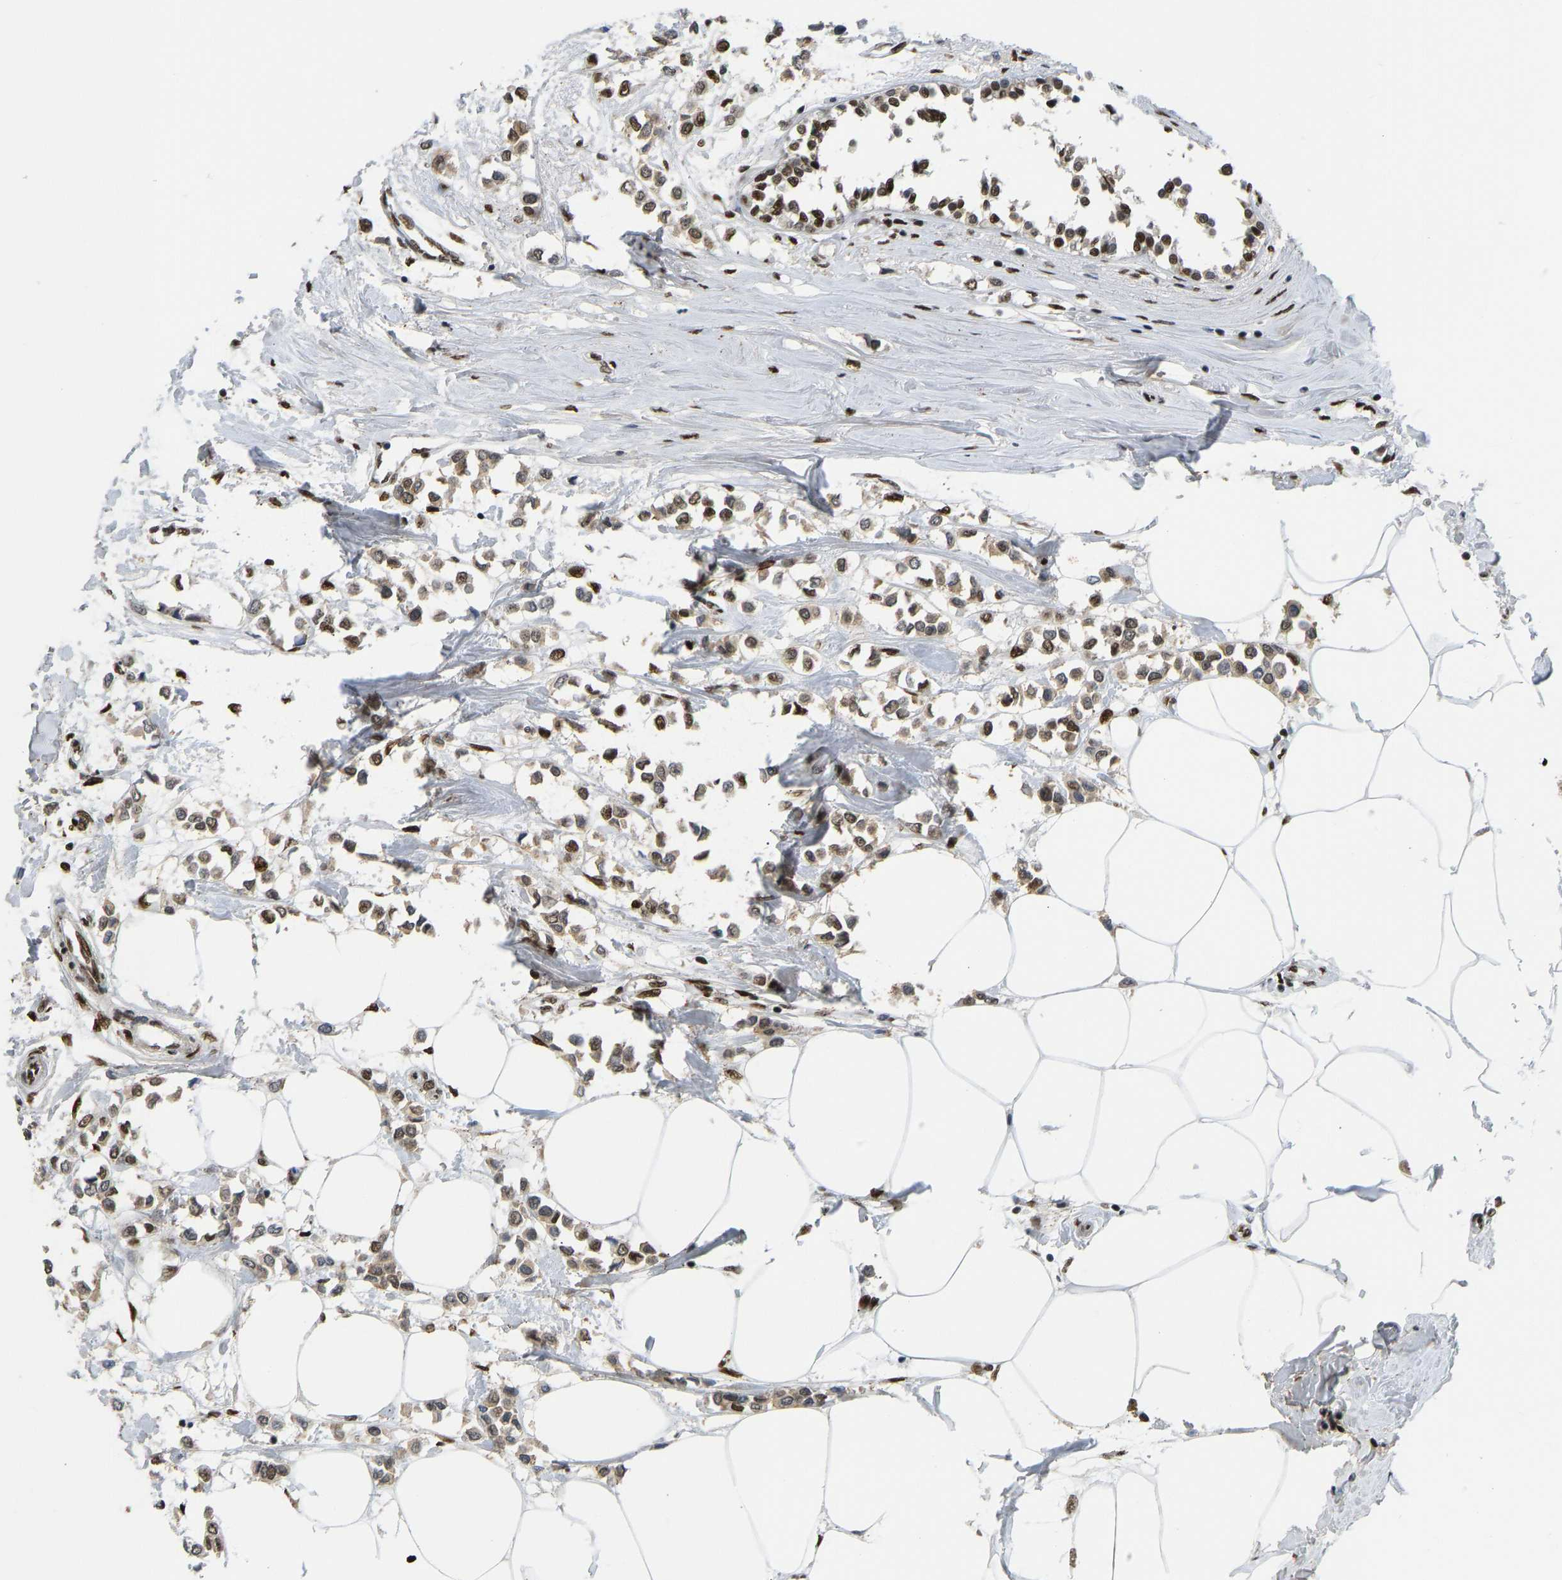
{"staining": {"intensity": "moderate", "quantity": ">75%", "location": "nuclear"}, "tissue": "breast cancer", "cell_type": "Tumor cells", "image_type": "cancer", "snomed": [{"axis": "morphology", "description": "Lobular carcinoma"}, {"axis": "topography", "description": "Breast"}], "caption": "A high-resolution photomicrograph shows immunohistochemistry (IHC) staining of breast lobular carcinoma, which exhibits moderate nuclear expression in approximately >75% of tumor cells. The staining was performed using DAB to visualize the protein expression in brown, while the nuclei were stained in blue with hematoxylin (Magnification: 20x).", "gene": "FOXK1", "patient": {"sex": "female", "age": 51}}